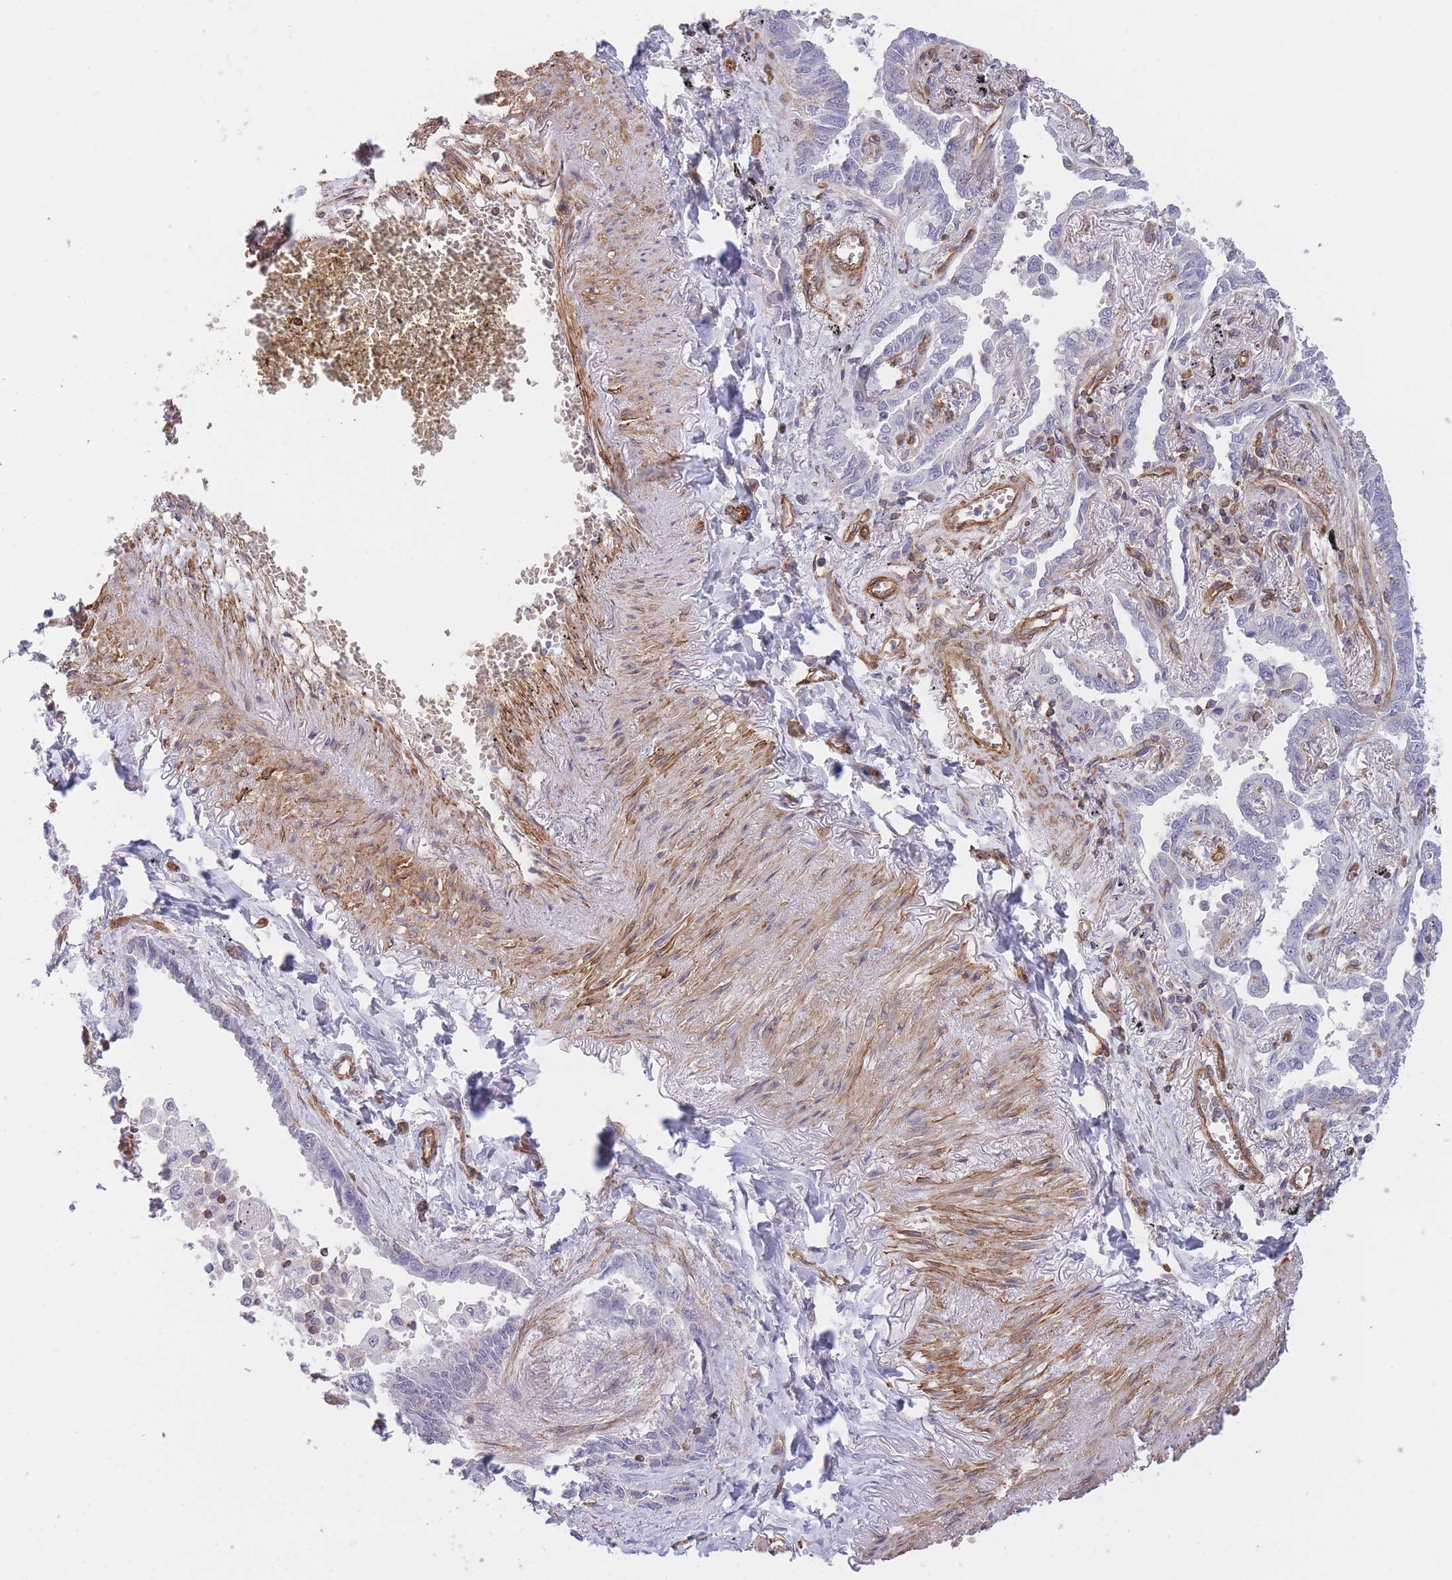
{"staining": {"intensity": "negative", "quantity": "none", "location": "none"}, "tissue": "lung cancer", "cell_type": "Tumor cells", "image_type": "cancer", "snomed": [{"axis": "morphology", "description": "Adenocarcinoma, NOS"}, {"axis": "topography", "description": "Lung"}], "caption": "An immunohistochemistry (IHC) photomicrograph of lung cancer (adenocarcinoma) is shown. There is no staining in tumor cells of lung cancer (adenocarcinoma). (Brightfield microscopy of DAB immunohistochemistry at high magnification).", "gene": "CDC25B", "patient": {"sex": "male", "age": 67}}